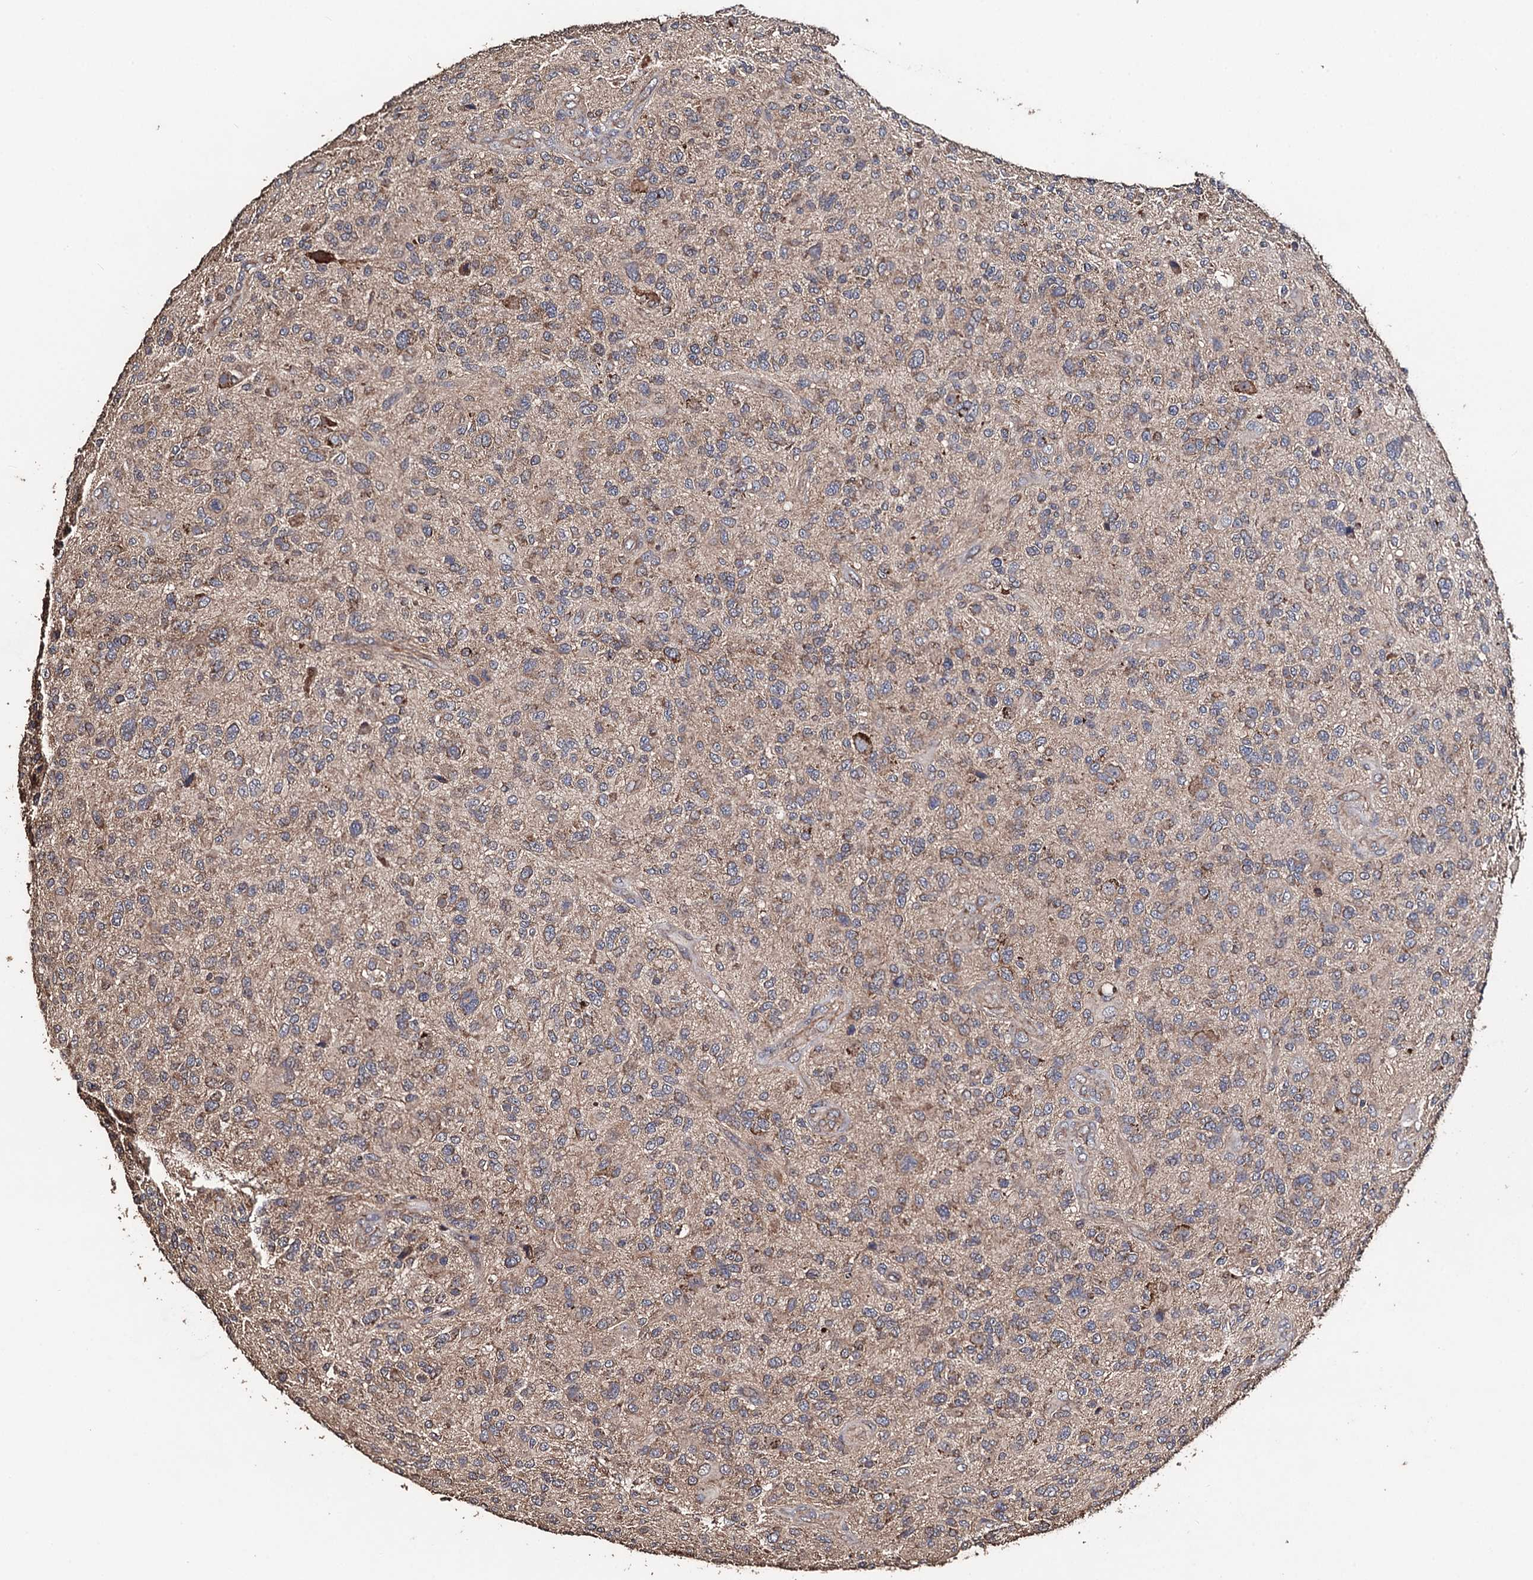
{"staining": {"intensity": "weak", "quantity": "25%-75%", "location": "cytoplasmic/membranous"}, "tissue": "glioma", "cell_type": "Tumor cells", "image_type": "cancer", "snomed": [{"axis": "morphology", "description": "Glioma, malignant, High grade"}, {"axis": "topography", "description": "Brain"}], "caption": "Immunohistochemistry photomicrograph of malignant glioma (high-grade) stained for a protein (brown), which displays low levels of weak cytoplasmic/membranous staining in about 25%-75% of tumor cells.", "gene": "PPTC7", "patient": {"sex": "male", "age": 47}}